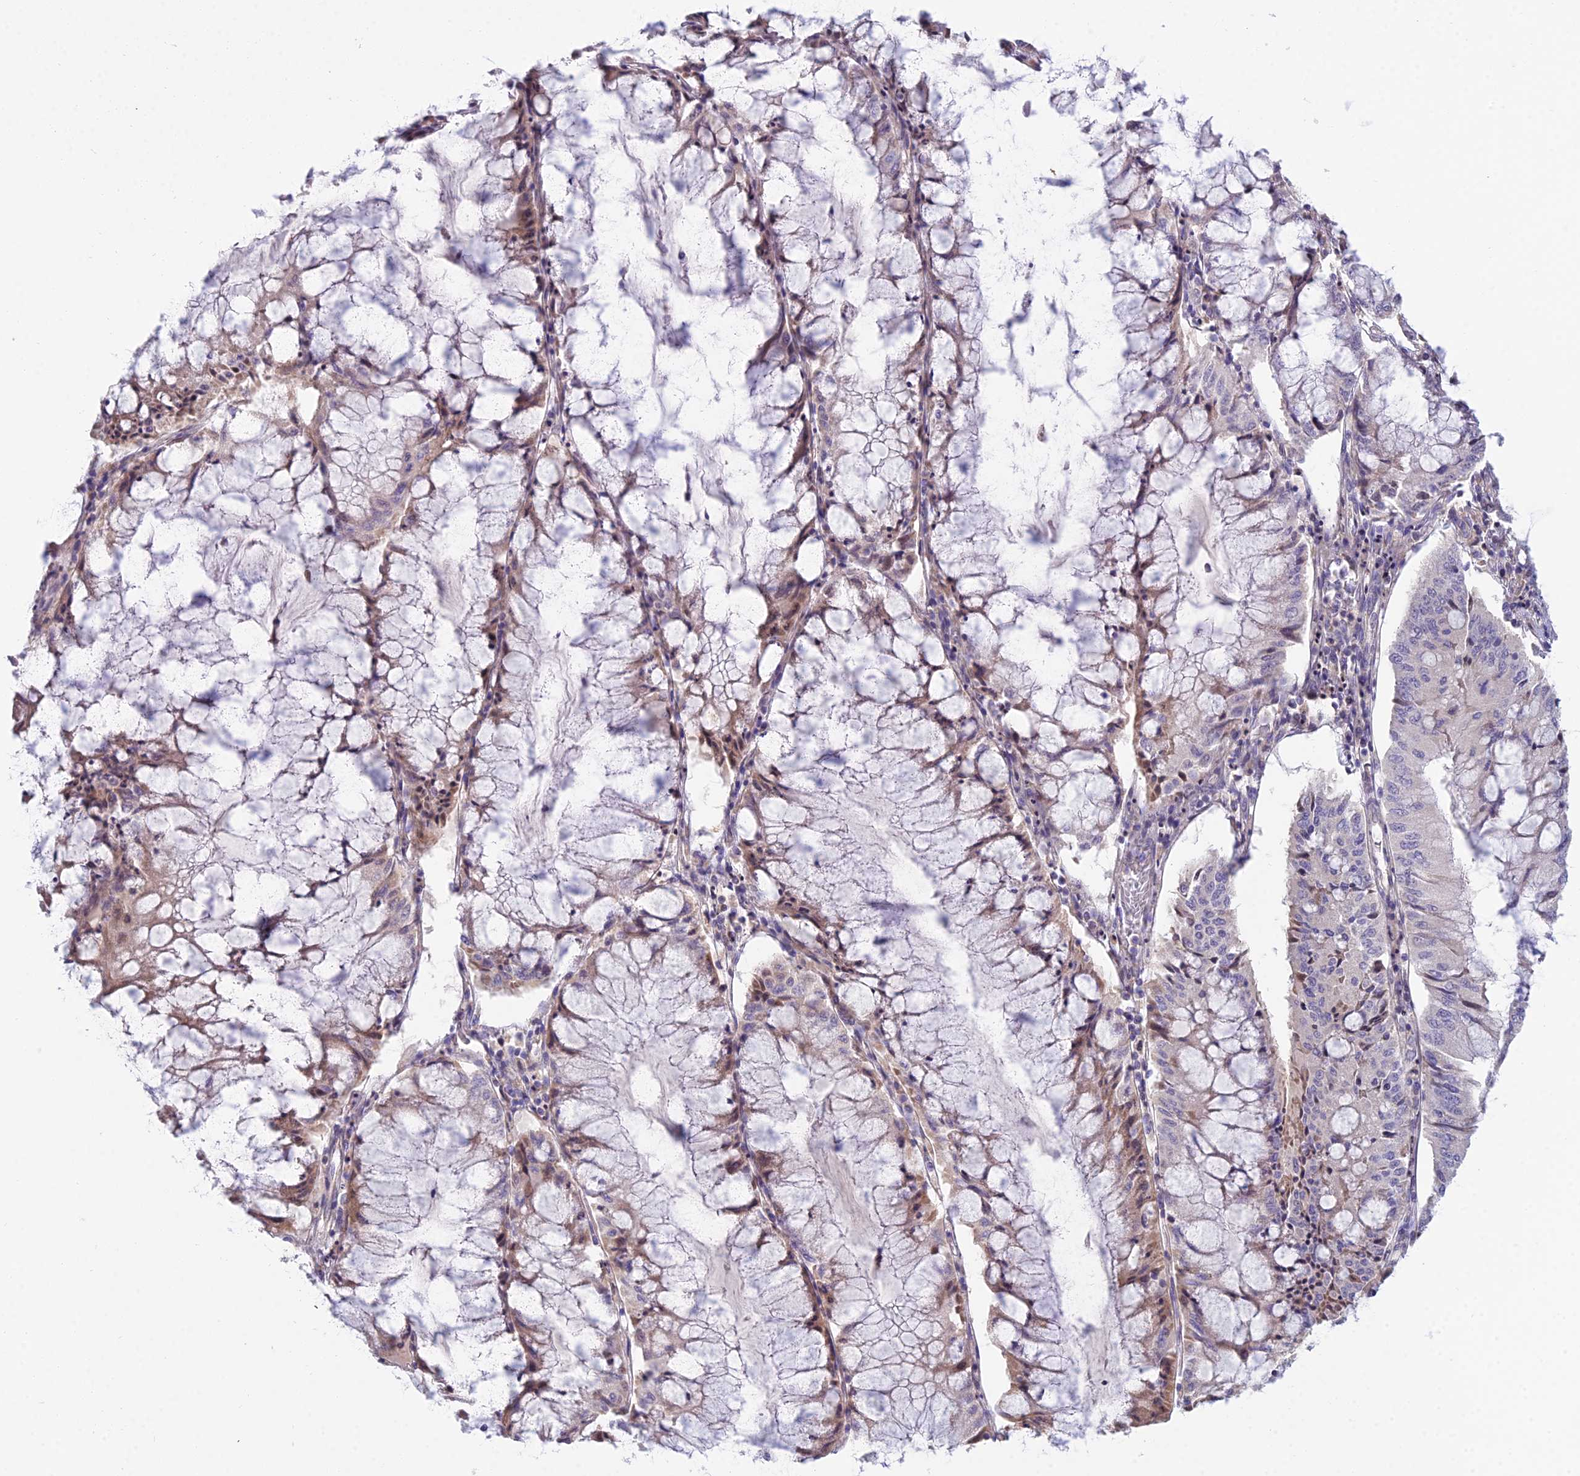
{"staining": {"intensity": "weak", "quantity": "25%-75%", "location": "cytoplasmic/membranous"}, "tissue": "pancreatic cancer", "cell_type": "Tumor cells", "image_type": "cancer", "snomed": [{"axis": "morphology", "description": "Adenocarcinoma, NOS"}, {"axis": "topography", "description": "Pancreas"}], "caption": "Pancreatic cancer (adenocarcinoma) tissue shows weak cytoplasmic/membranous staining in approximately 25%-75% of tumor cells, visualized by immunohistochemistry. The staining was performed using DAB, with brown indicating positive protein expression. Nuclei are stained blue with hematoxylin.", "gene": "CFAP206", "patient": {"sex": "female", "age": 50}}